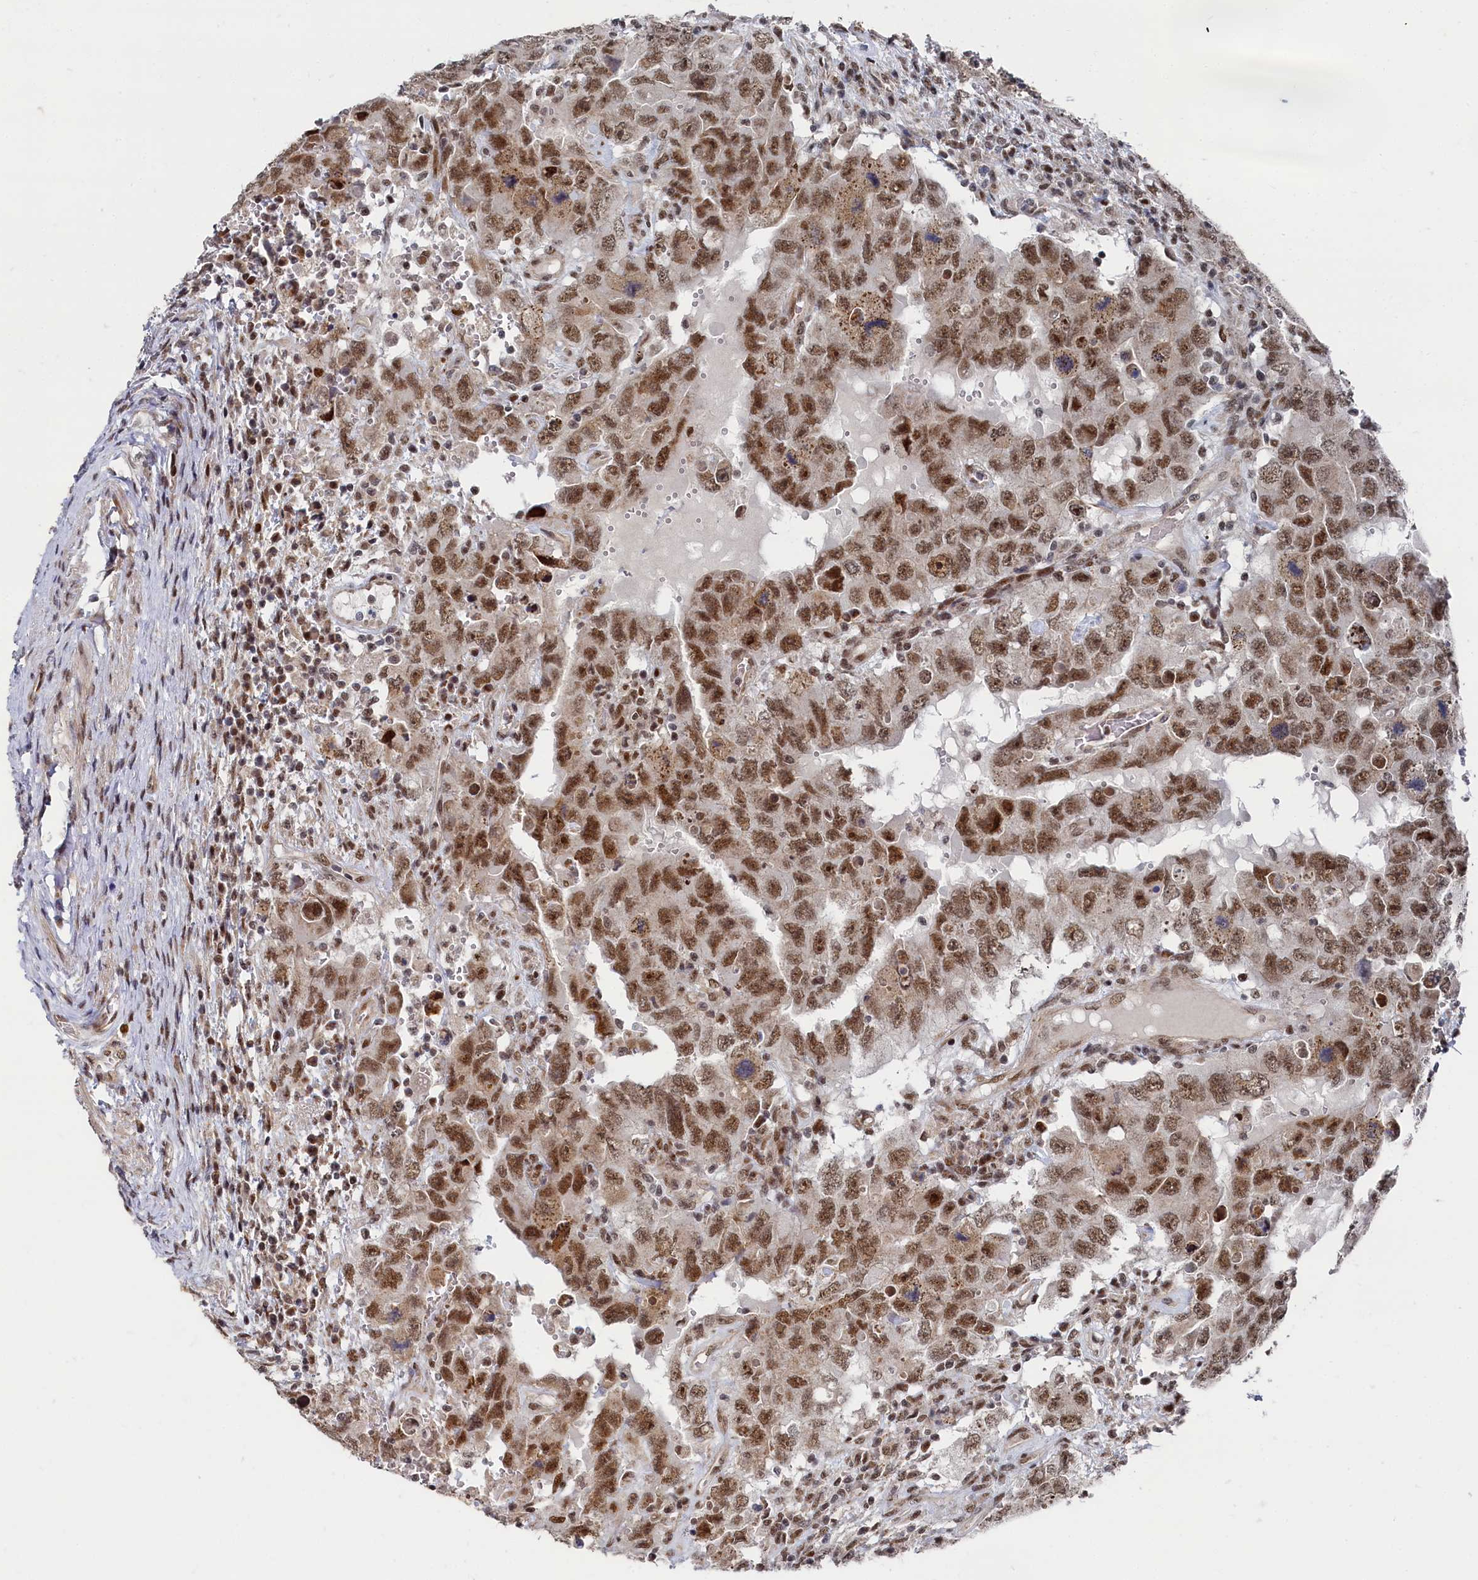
{"staining": {"intensity": "strong", "quantity": ">75%", "location": "nuclear"}, "tissue": "testis cancer", "cell_type": "Tumor cells", "image_type": "cancer", "snomed": [{"axis": "morphology", "description": "Carcinoma, Embryonal, NOS"}, {"axis": "topography", "description": "Testis"}], "caption": "Immunohistochemistry (IHC) image of neoplastic tissue: testis cancer (embryonal carcinoma) stained using immunohistochemistry displays high levels of strong protein expression localized specifically in the nuclear of tumor cells, appearing as a nuclear brown color.", "gene": "BUB3", "patient": {"sex": "male", "age": 26}}